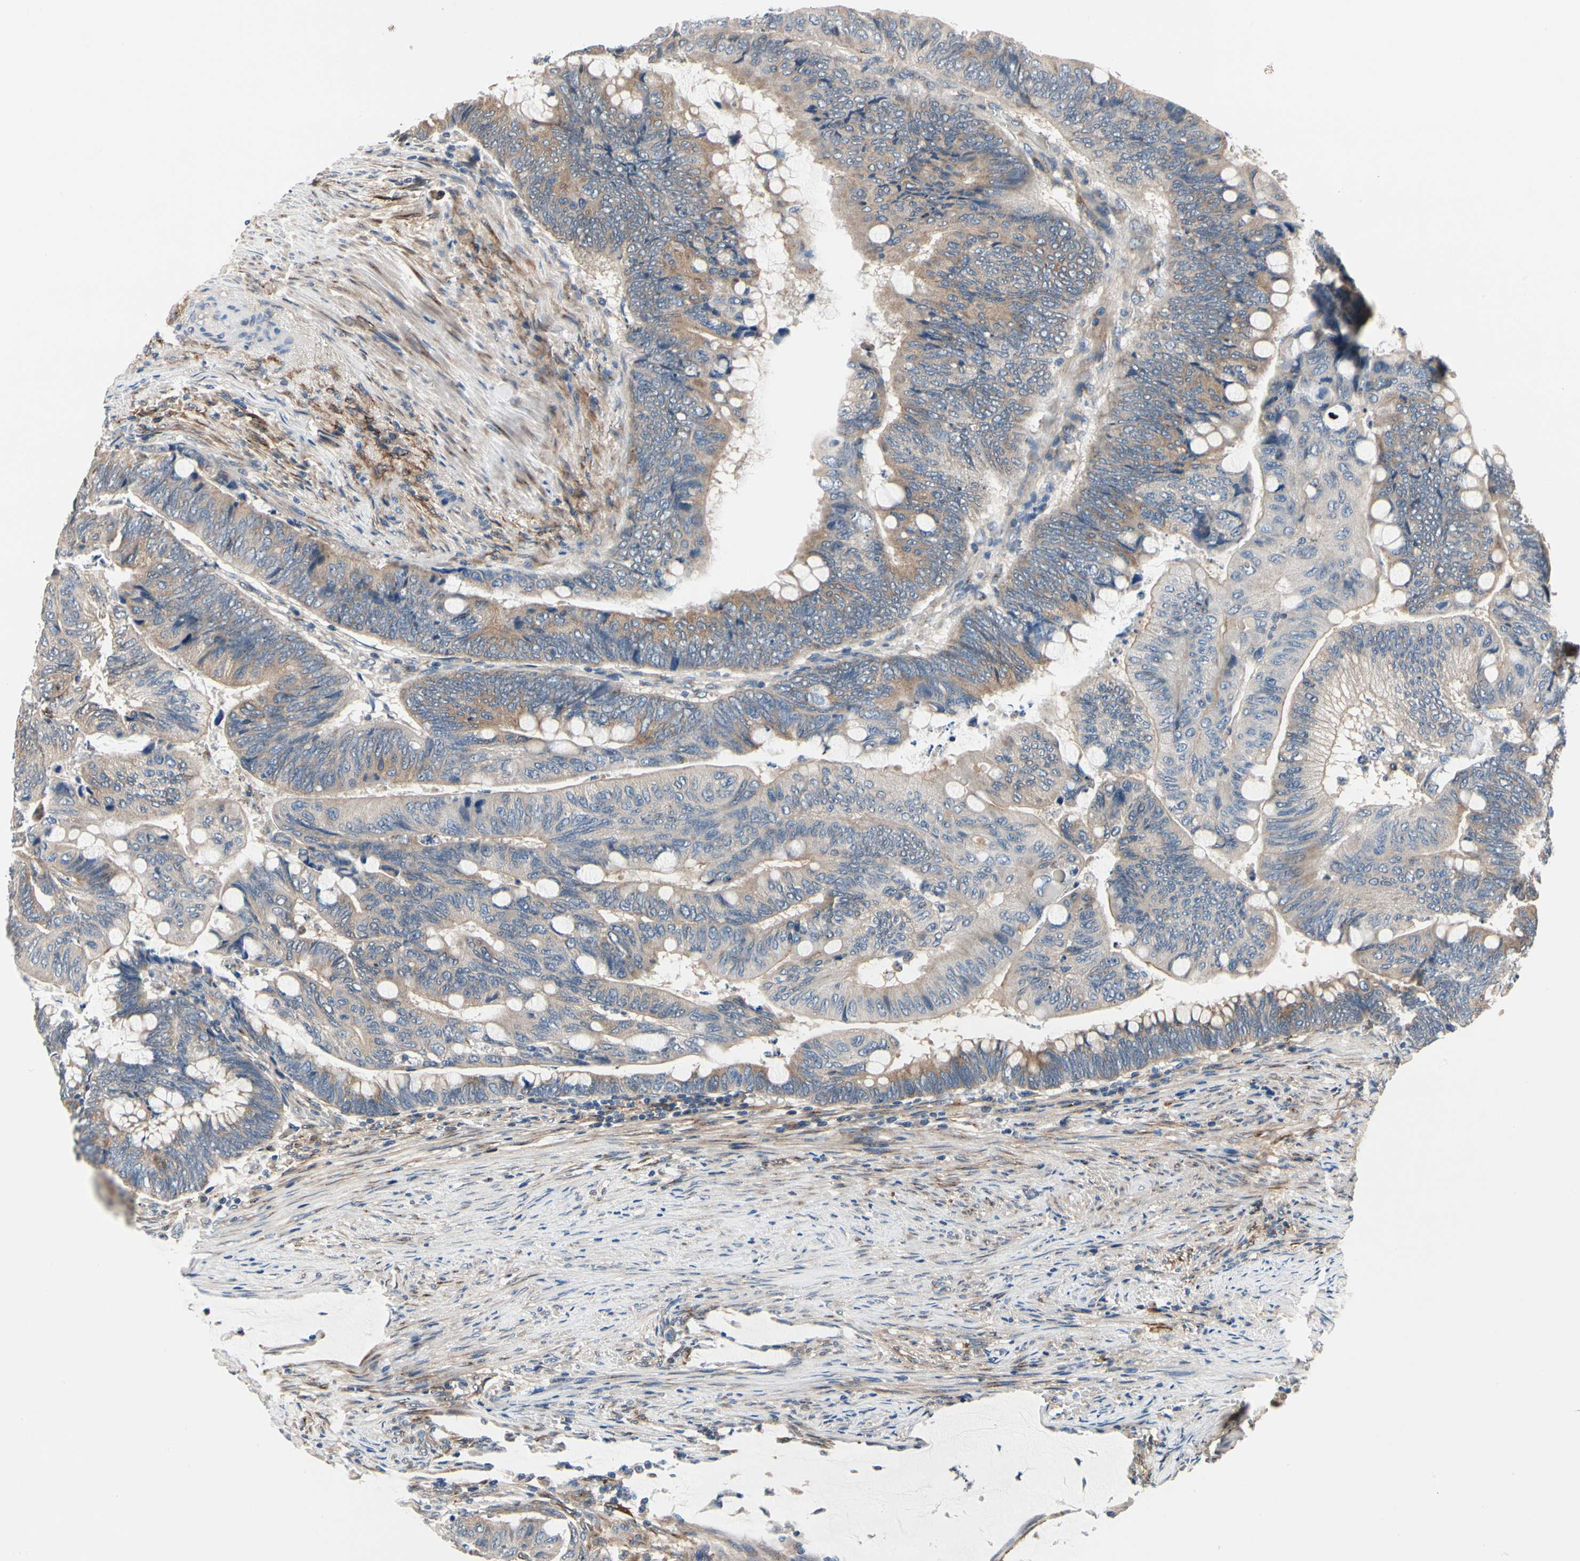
{"staining": {"intensity": "moderate", "quantity": "25%-75%", "location": "cytoplasmic/membranous"}, "tissue": "colorectal cancer", "cell_type": "Tumor cells", "image_type": "cancer", "snomed": [{"axis": "morphology", "description": "Normal tissue, NOS"}, {"axis": "morphology", "description": "Adenocarcinoma, NOS"}, {"axis": "topography", "description": "Rectum"}, {"axis": "topography", "description": "Peripheral nerve tissue"}], "caption": "About 25%-75% of tumor cells in human colorectal adenocarcinoma display moderate cytoplasmic/membranous protein expression as visualized by brown immunohistochemical staining.", "gene": "PRKAR2B", "patient": {"sex": "male", "age": 92}}